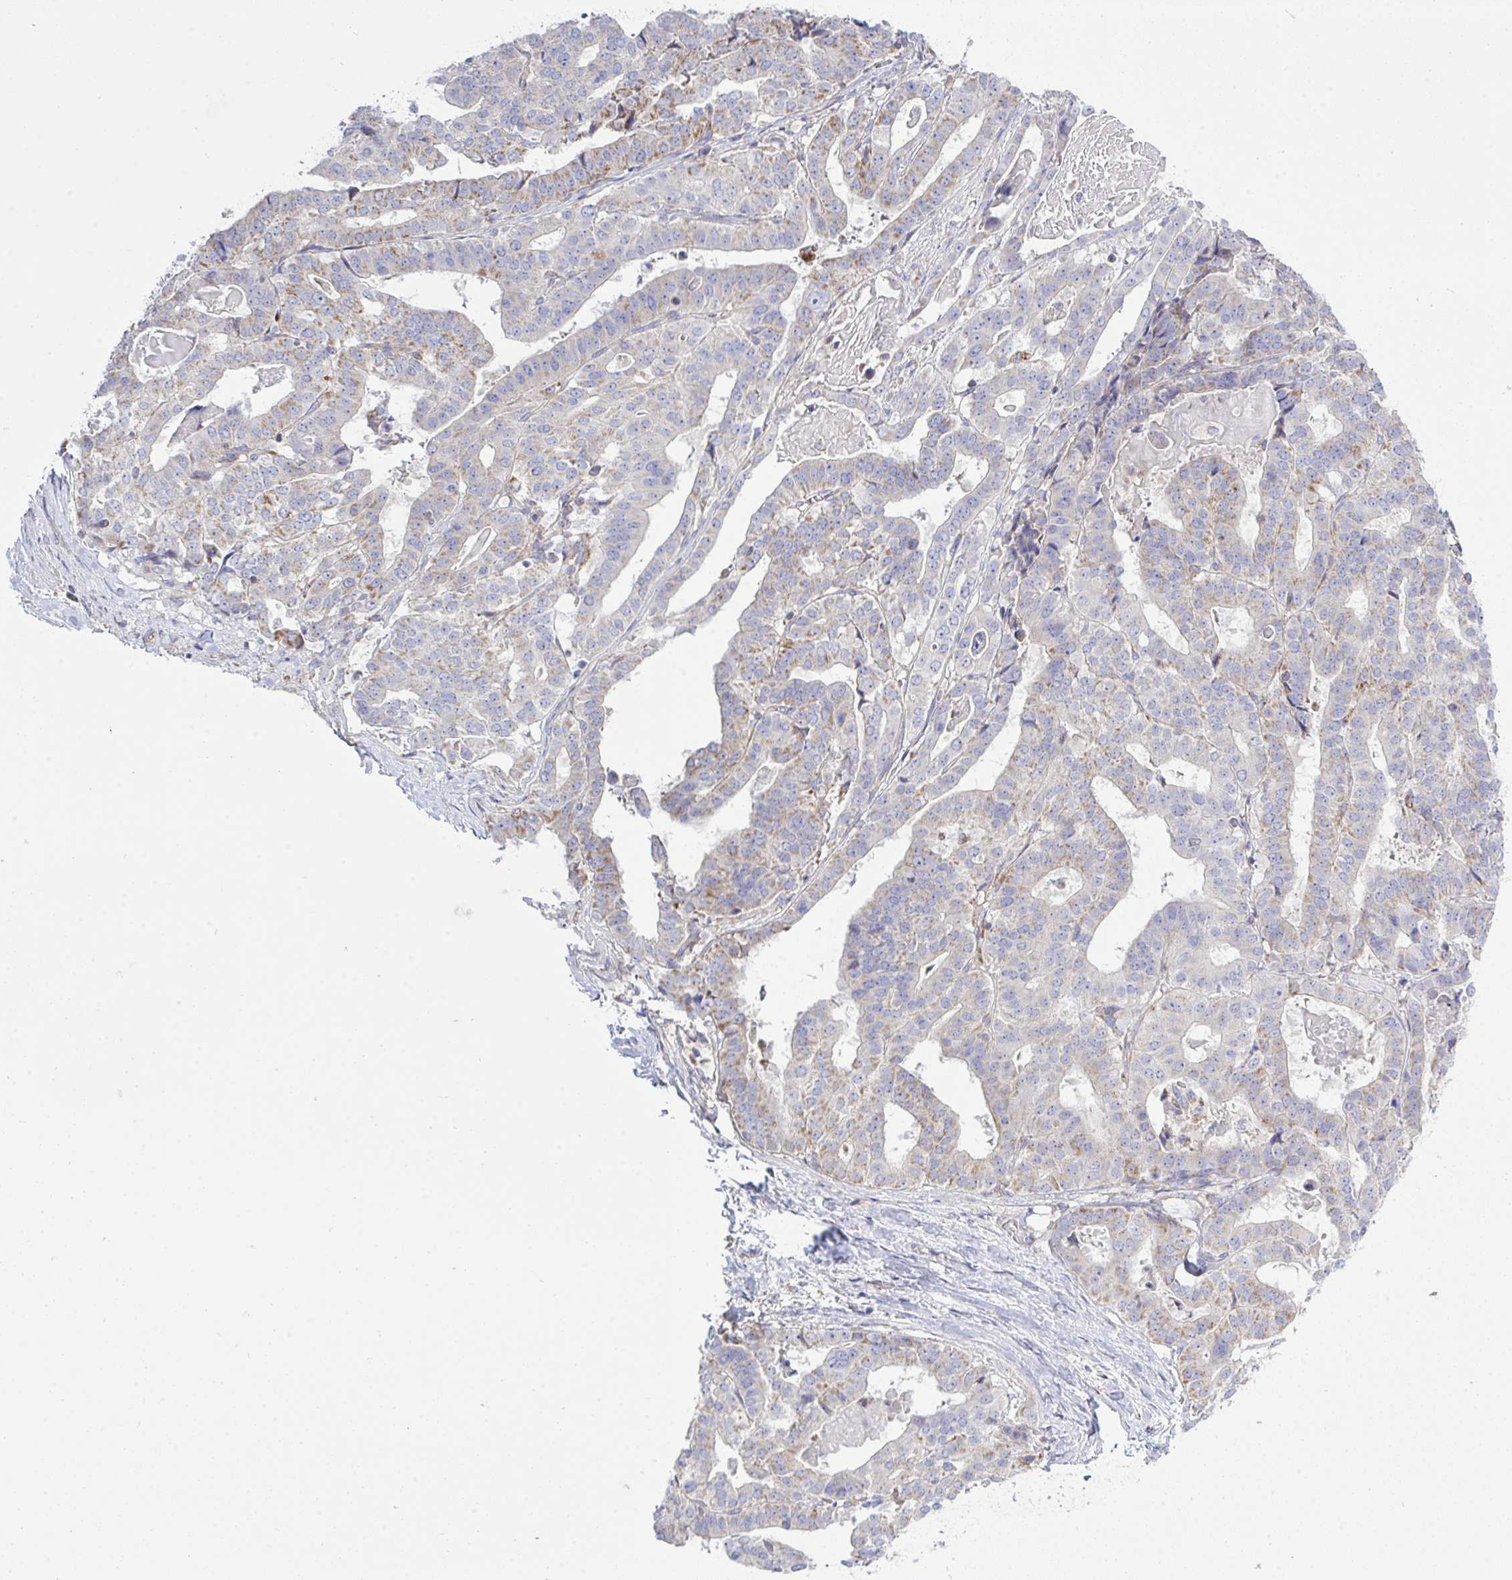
{"staining": {"intensity": "weak", "quantity": "<25%", "location": "cytoplasmic/membranous"}, "tissue": "stomach cancer", "cell_type": "Tumor cells", "image_type": "cancer", "snomed": [{"axis": "morphology", "description": "Adenocarcinoma, NOS"}, {"axis": "topography", "description": "Stomach"}], "caption": "The immunohistochemistry (IHC) micrograph has no significant positivity in tumor cells of stomach cancer (adenocarcinoma) tissue.", "gene": "NDUFA7", "patient": {"sex": "male", "age": 48}}